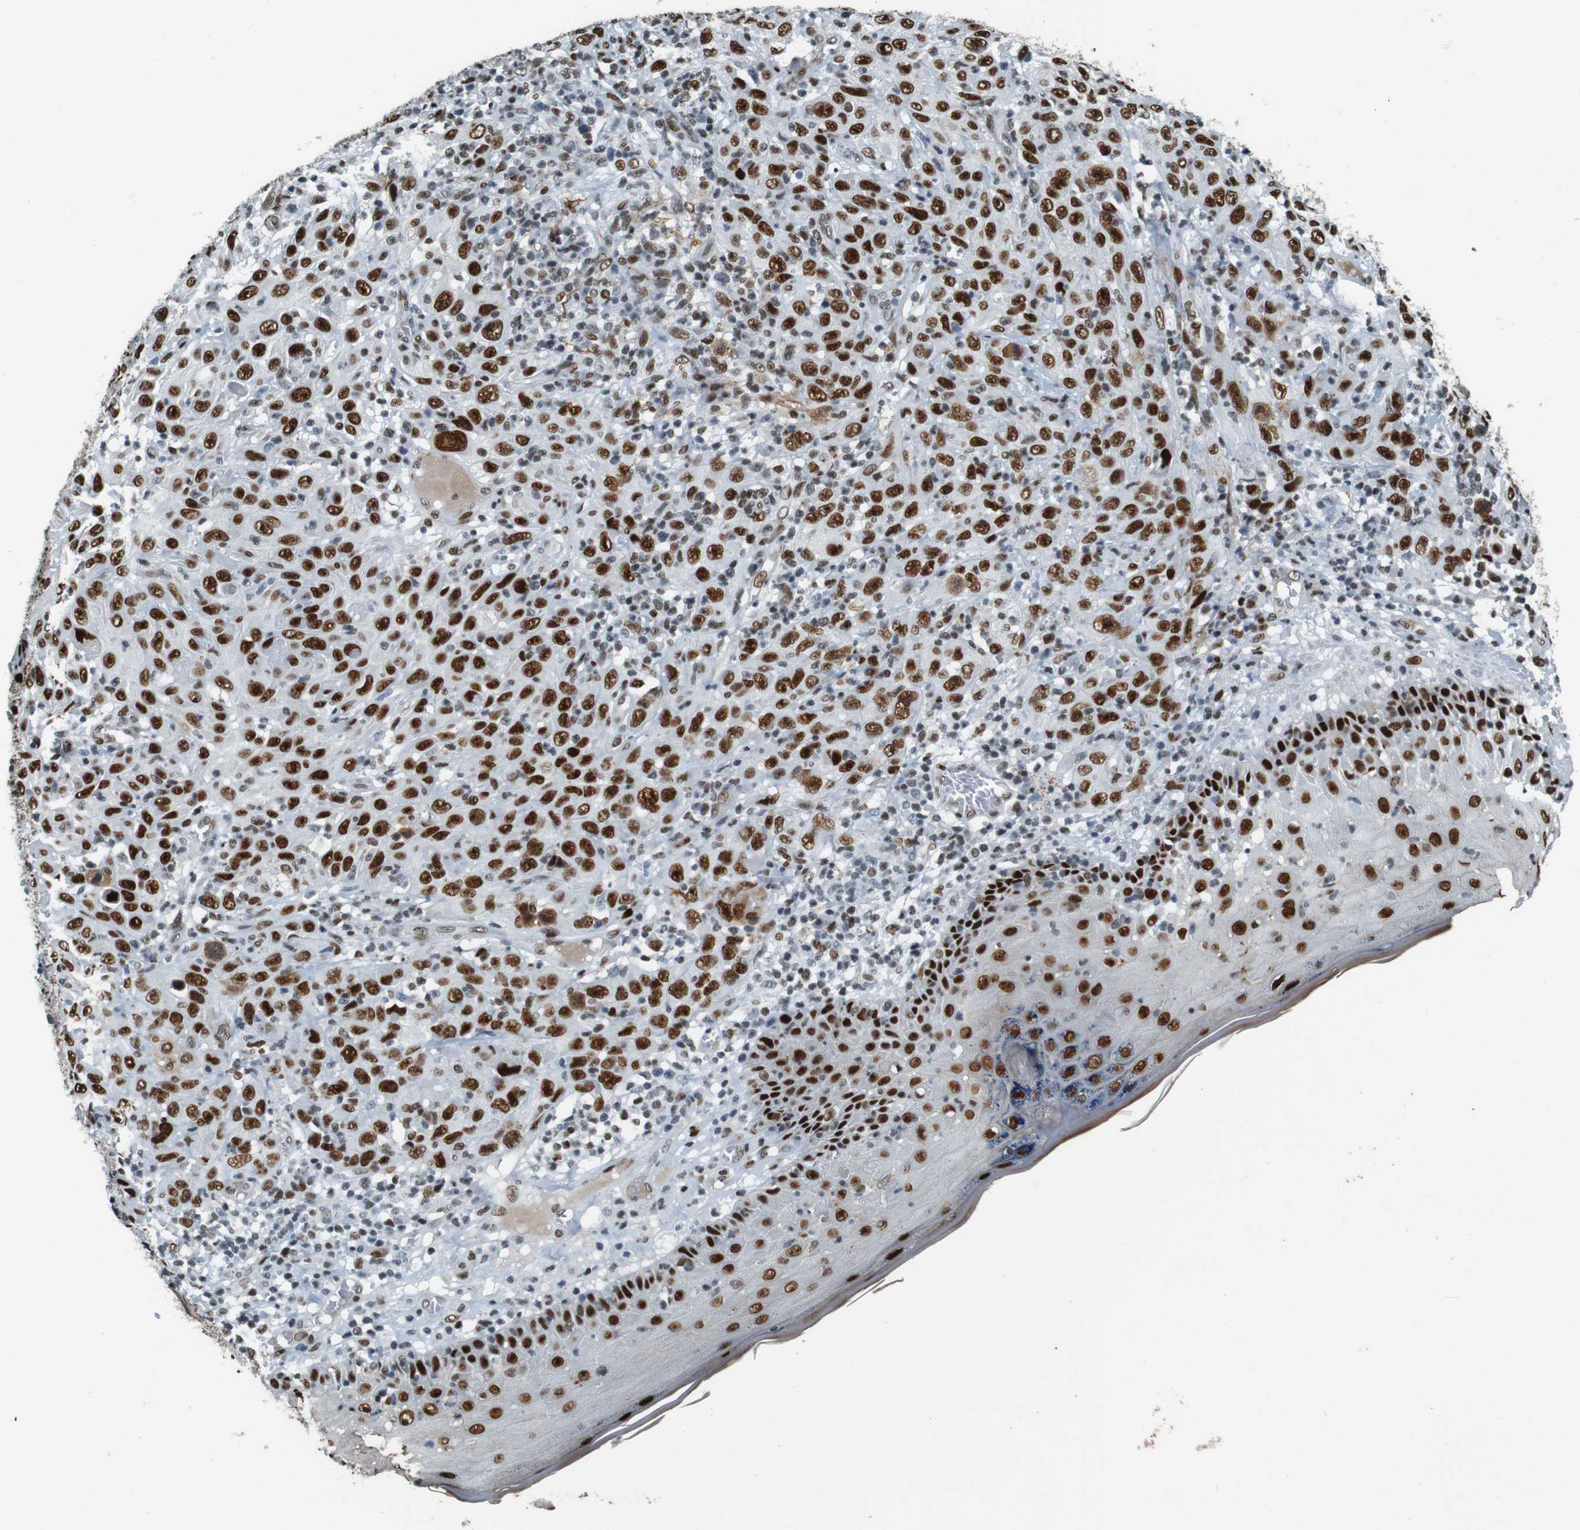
{"staining": {"intensity": "strong", "quantity": ">75%", "location": "nuclear"}, "tissue": "skin cancer", "cell_type": "Tumor cells", "image_type": "cancer", "snomed": [{"axis": "morphology", "description": "Squamous cell carcinoma, NOS"}, {"axis": "topography", "description": "Skin"}], "caption": "The immunohistochemical stain highlights strong nuclear positivity in tumor cells of skin squamous cell carcinoma tissue.", "gene": "HEXIM1", "patient": {"sex": "female", "age": 88}}